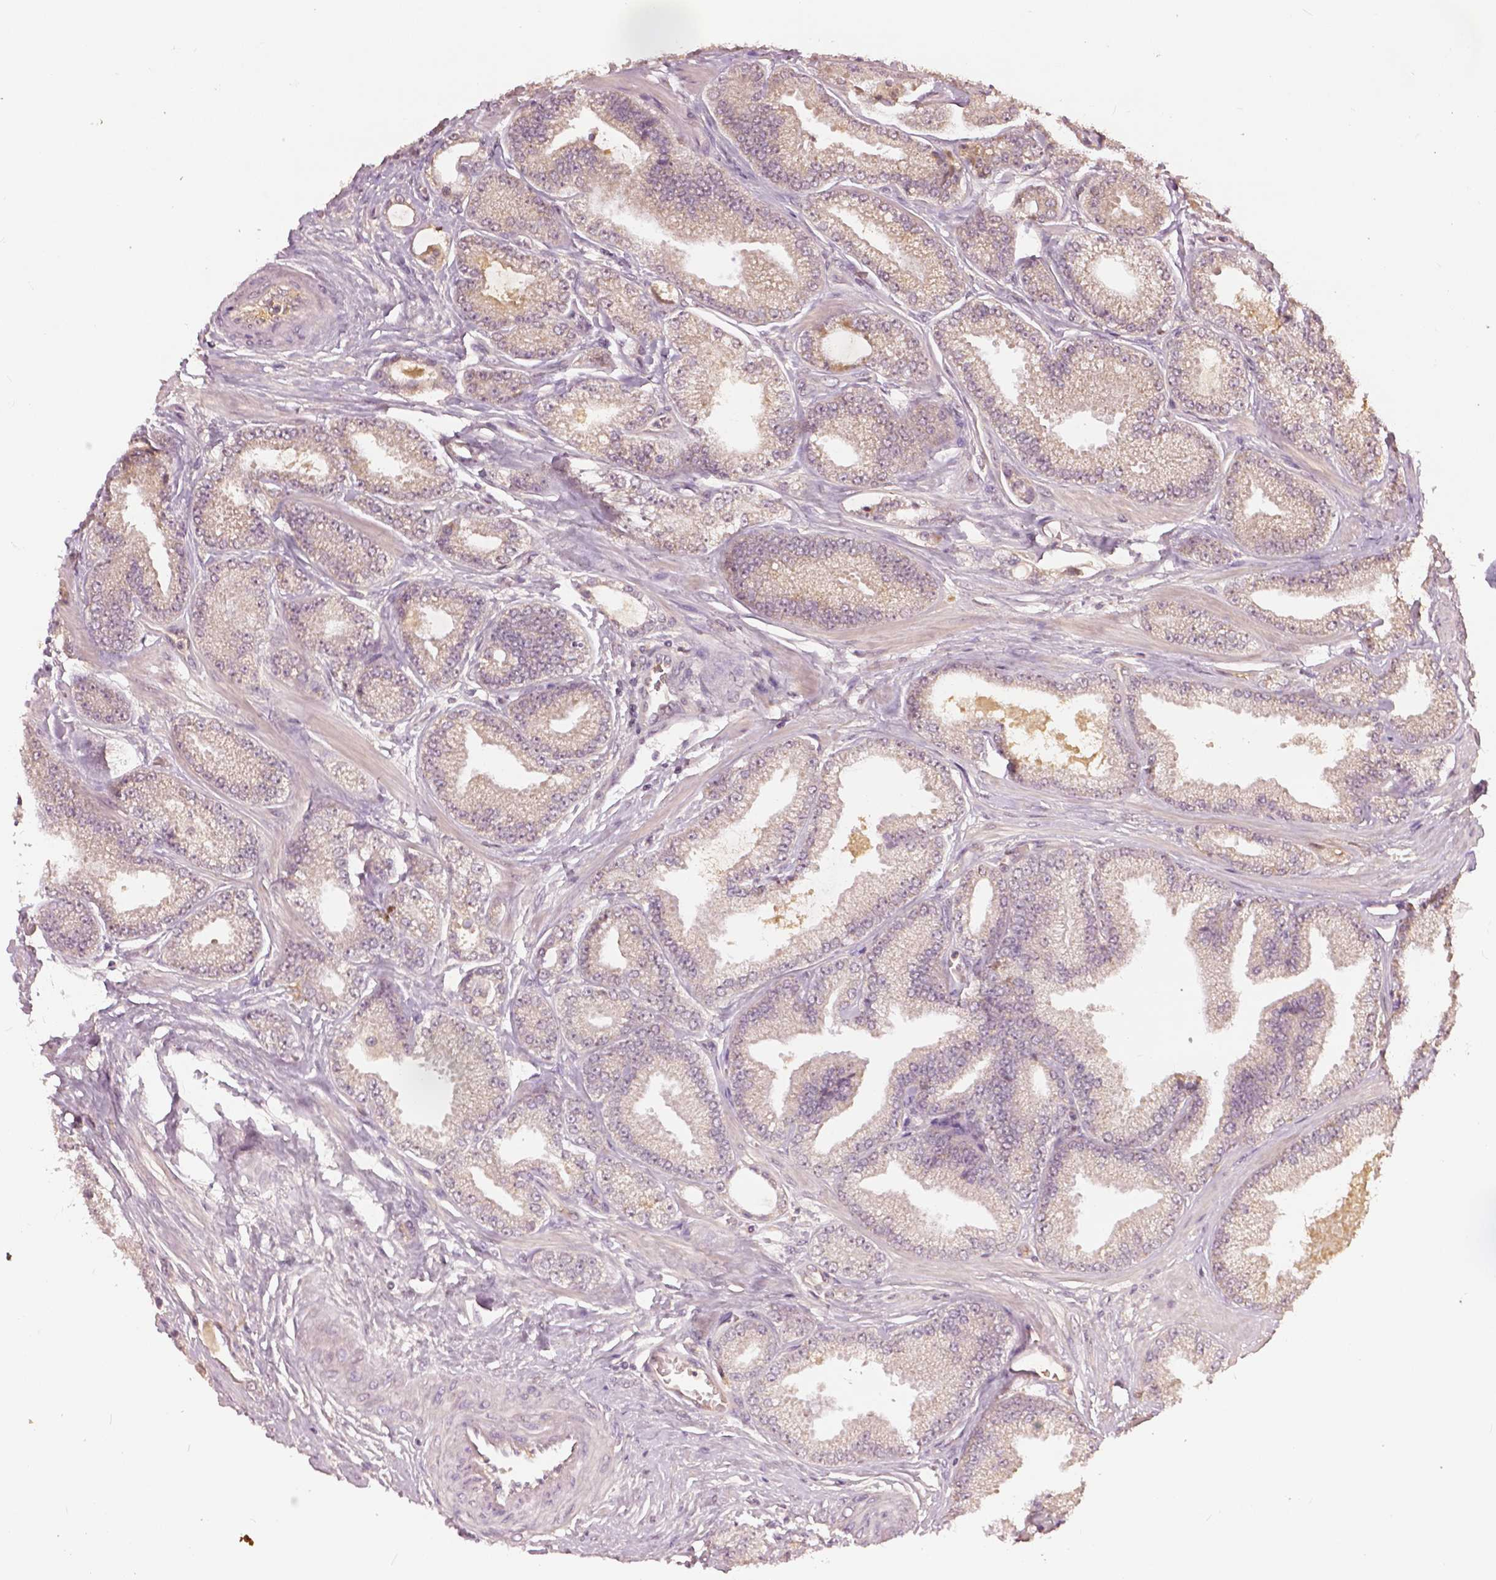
{"staining": {"intensity": "negative", "quantity": "none", "location": "none"}, "tissue": "prostate cancer", "cell_type": "Tumor cells", "image_type": "cancer", "snomed": [{"axis": "morphology", "description": "Adenocarcinoma, Low grade"}, {"axis": "topography", "description": "Prostate"}], "caption": "The immunohistochemistry (IHC) histopathology image has no significant staining in tumor cells of low-grade adenocarcinoma (prostate) tissue. The staining was performed using DAB (3,3'-diaminobenzidine) to visualize the protein expression in brown, while the nuclei were stained in blue with hematoxylin (Magnification: 20x).", "gene": "ANGPTL4", "patient": {"sex": "male", "age": 55}}